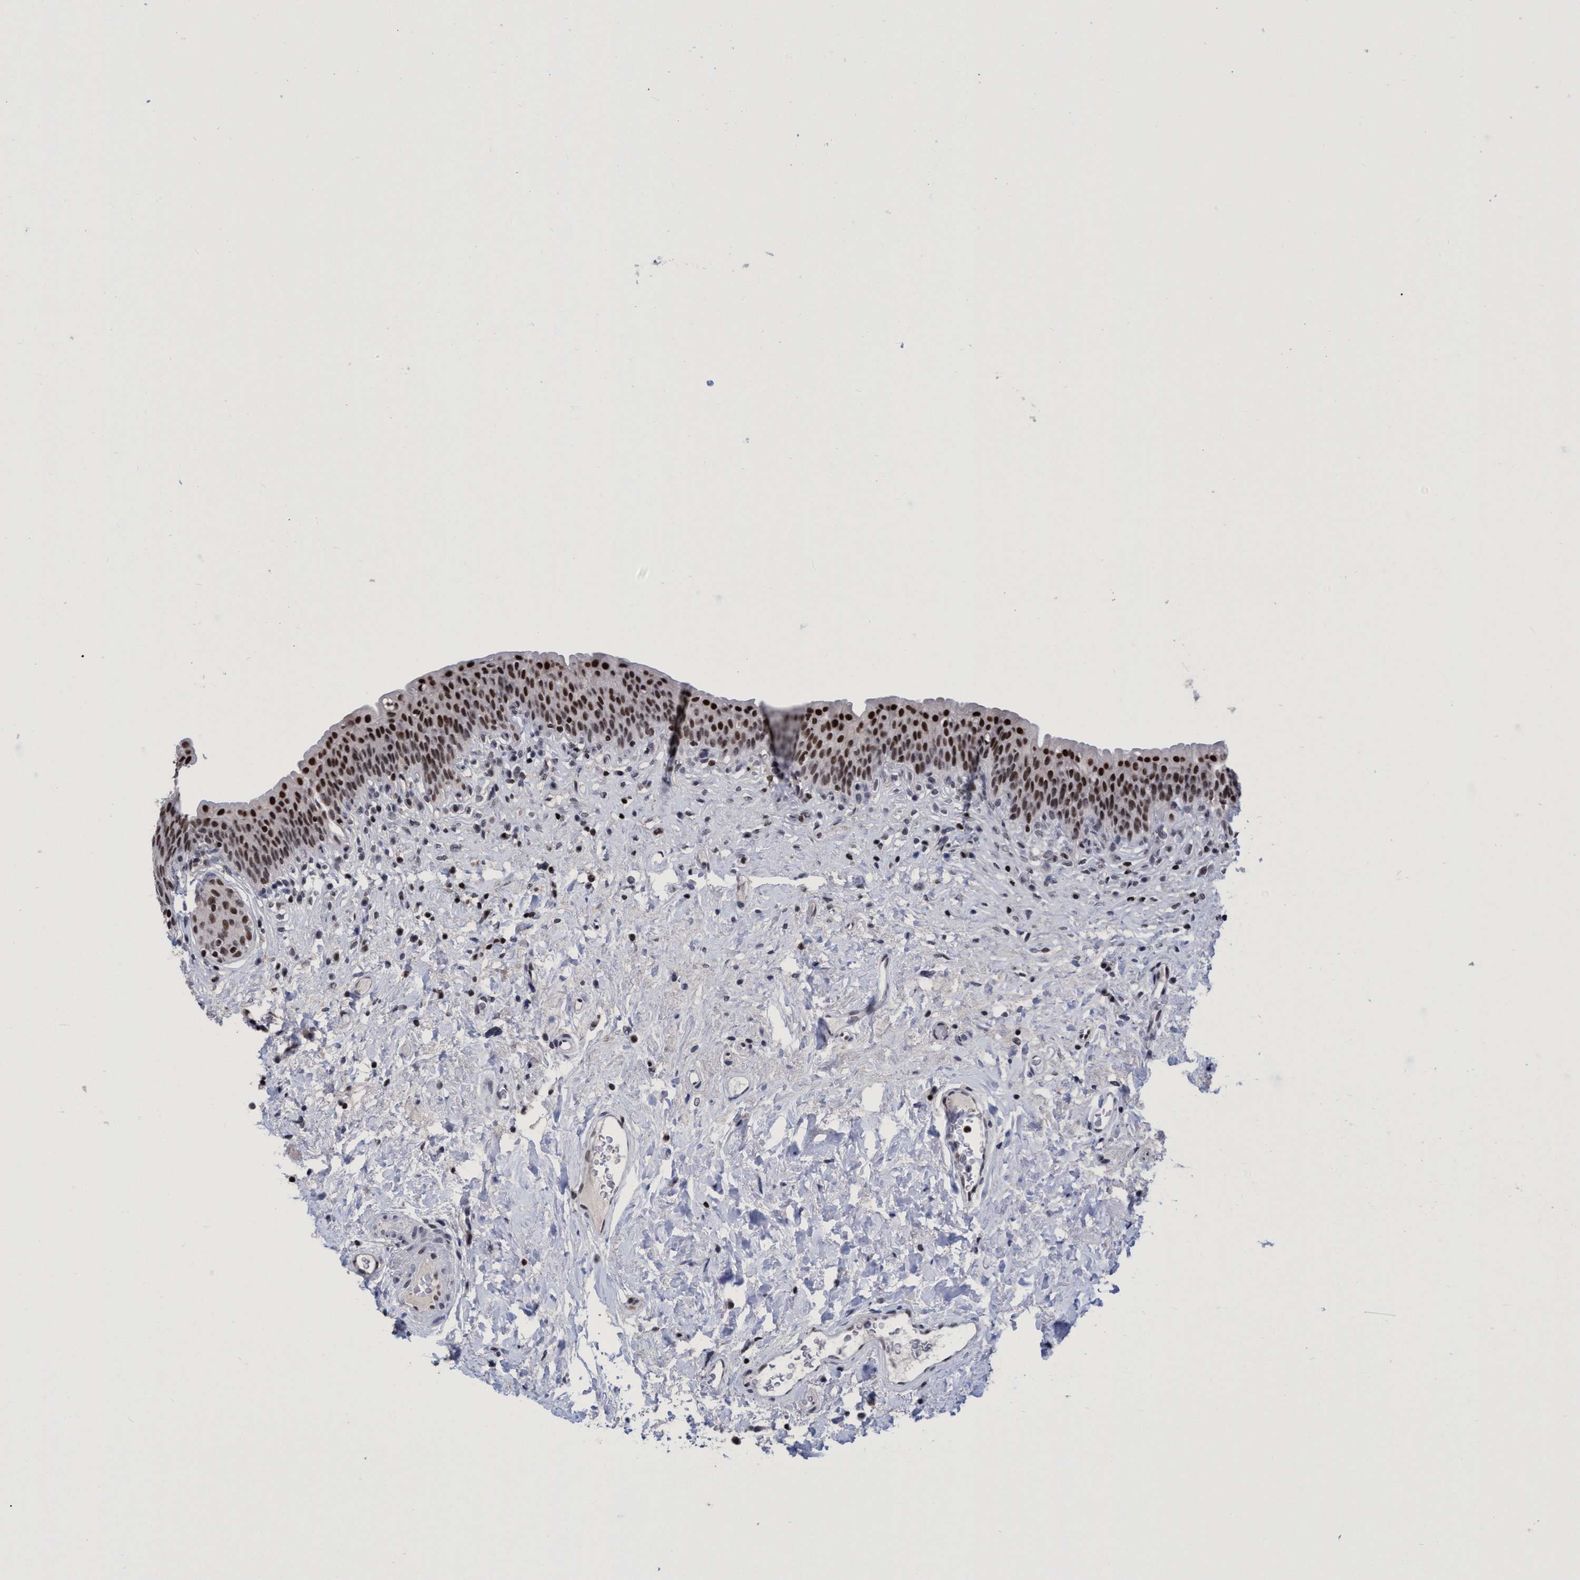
{"staining": {"intensity": "strong", "quantity": ">75%", "location": "nuclear"}, "tissue": "urinary bladder", "cell_type": "Urothelial cells", "image_type": "normal", "snomed": [{"axis": "morphology", "description": "Normal tissue, NOS"}, {"axis": "topography", "description": "Urinary bladder"}], "caption": "Urothelial cells reveal high levels of strong nuclear expression in about >75% of cells in unremarkable human urinary bladder. (brown staining indicates protein expression, while blue staining denotes nuclei).", "gene": "C9orf78", "patient": {"sex": "male", "age": 83}}